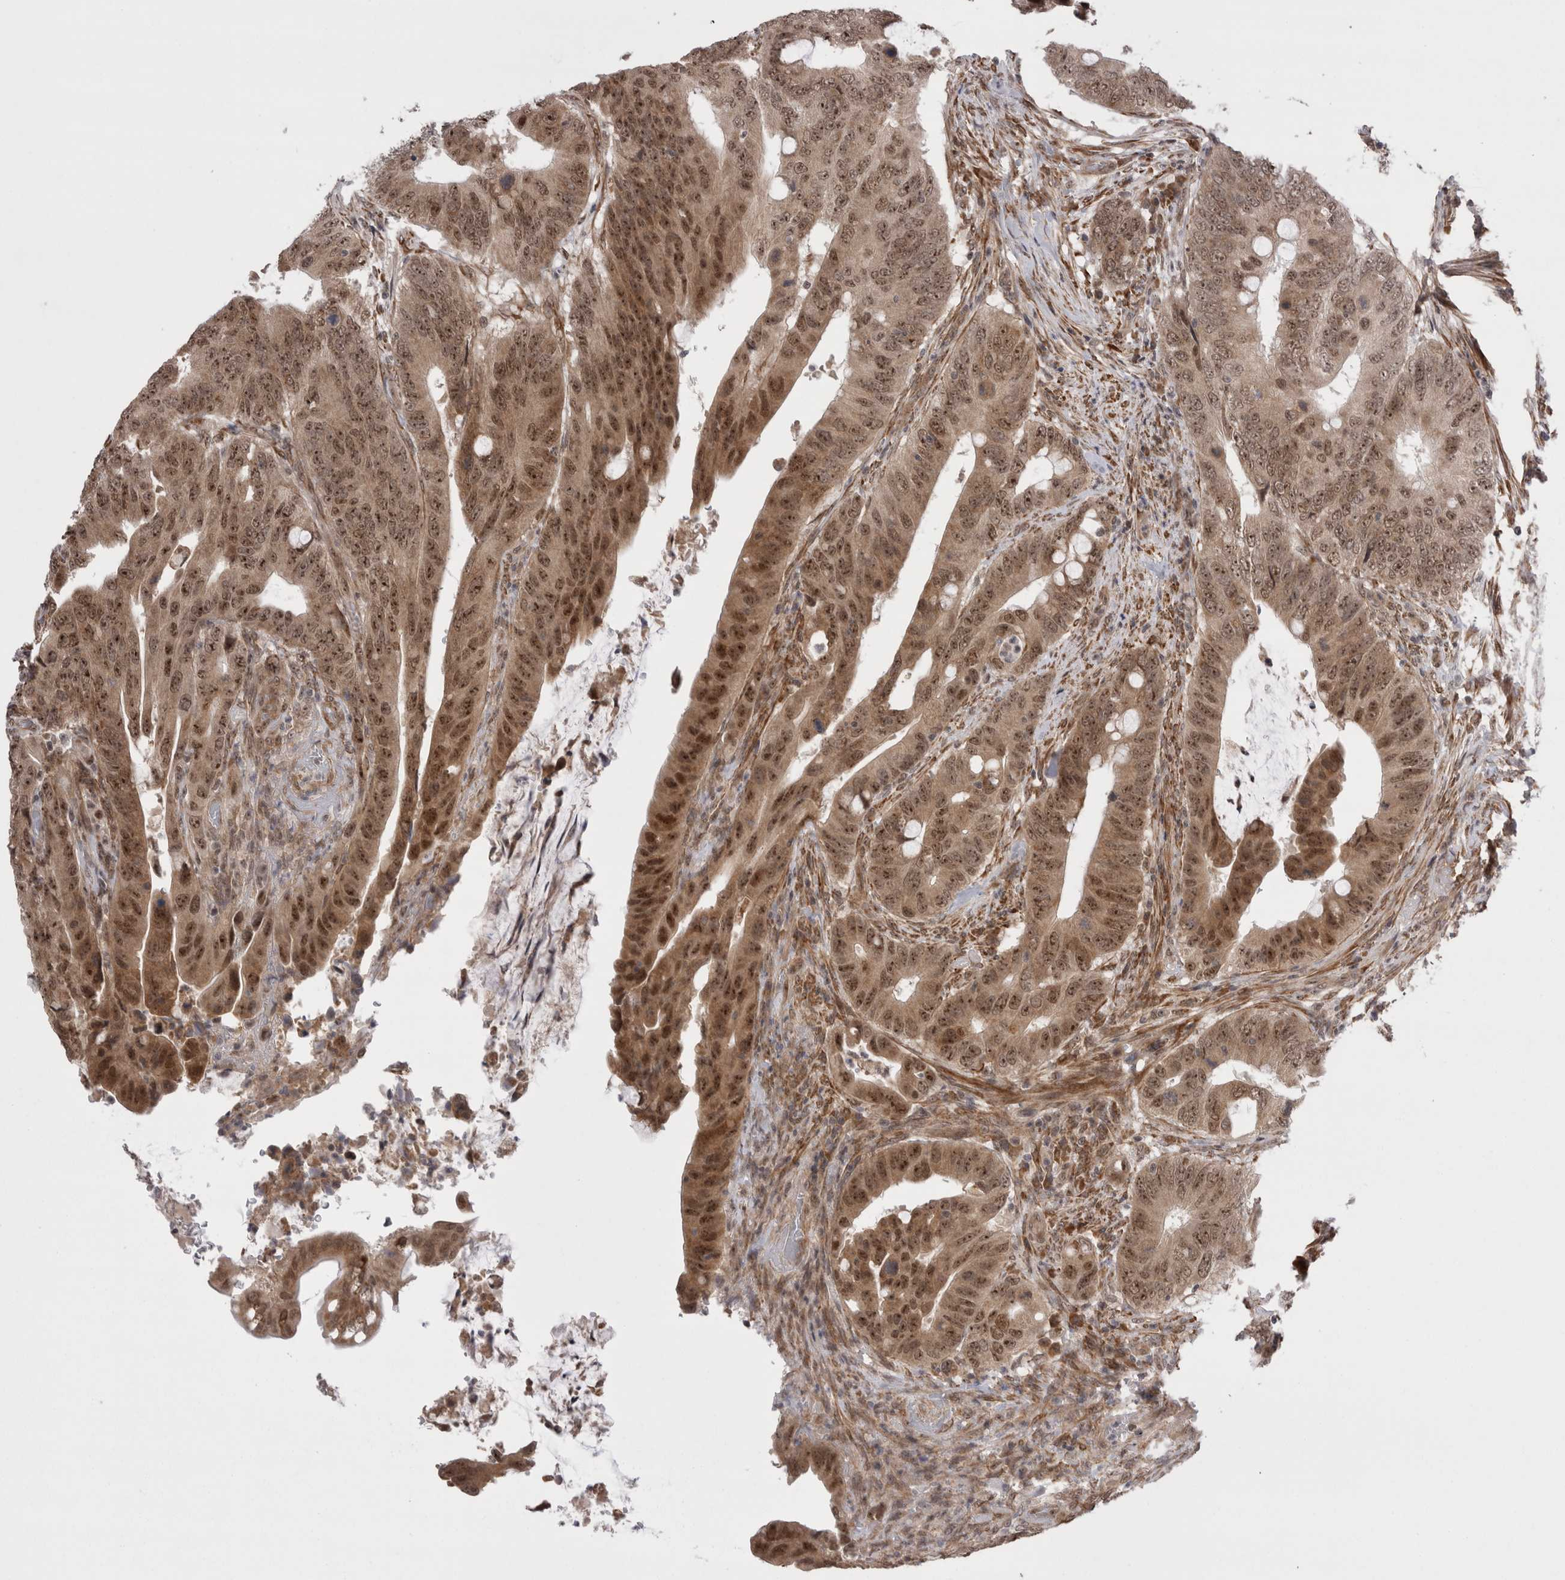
{"staining": {"intensity": "moderate", "quantity": ">75%", "location": "cytoplasmic/membranous,nuclear"}, "tissue": "colorectal cancer", "cell_type": "Tumor cells", "image_type": "cancer", "snomed": [{"axis": "morphology", "description": "Adenocarcinoma, NOS"}, {"axis": "topography", "description": "Colon"}], "caption": "DAB (3,3'-diaminobenzidine) immunohistochemical staining of human adenocarcinoma (colorectal) exhibits moderate cytoplasmic/membranous and nuclear protein staining in approximately >75% of tumor cells. (DAB IHC with brightfield microscopy, high magnification).", "gene": "EXOSC4", "patient": {"sex": "male", "age": 71}}